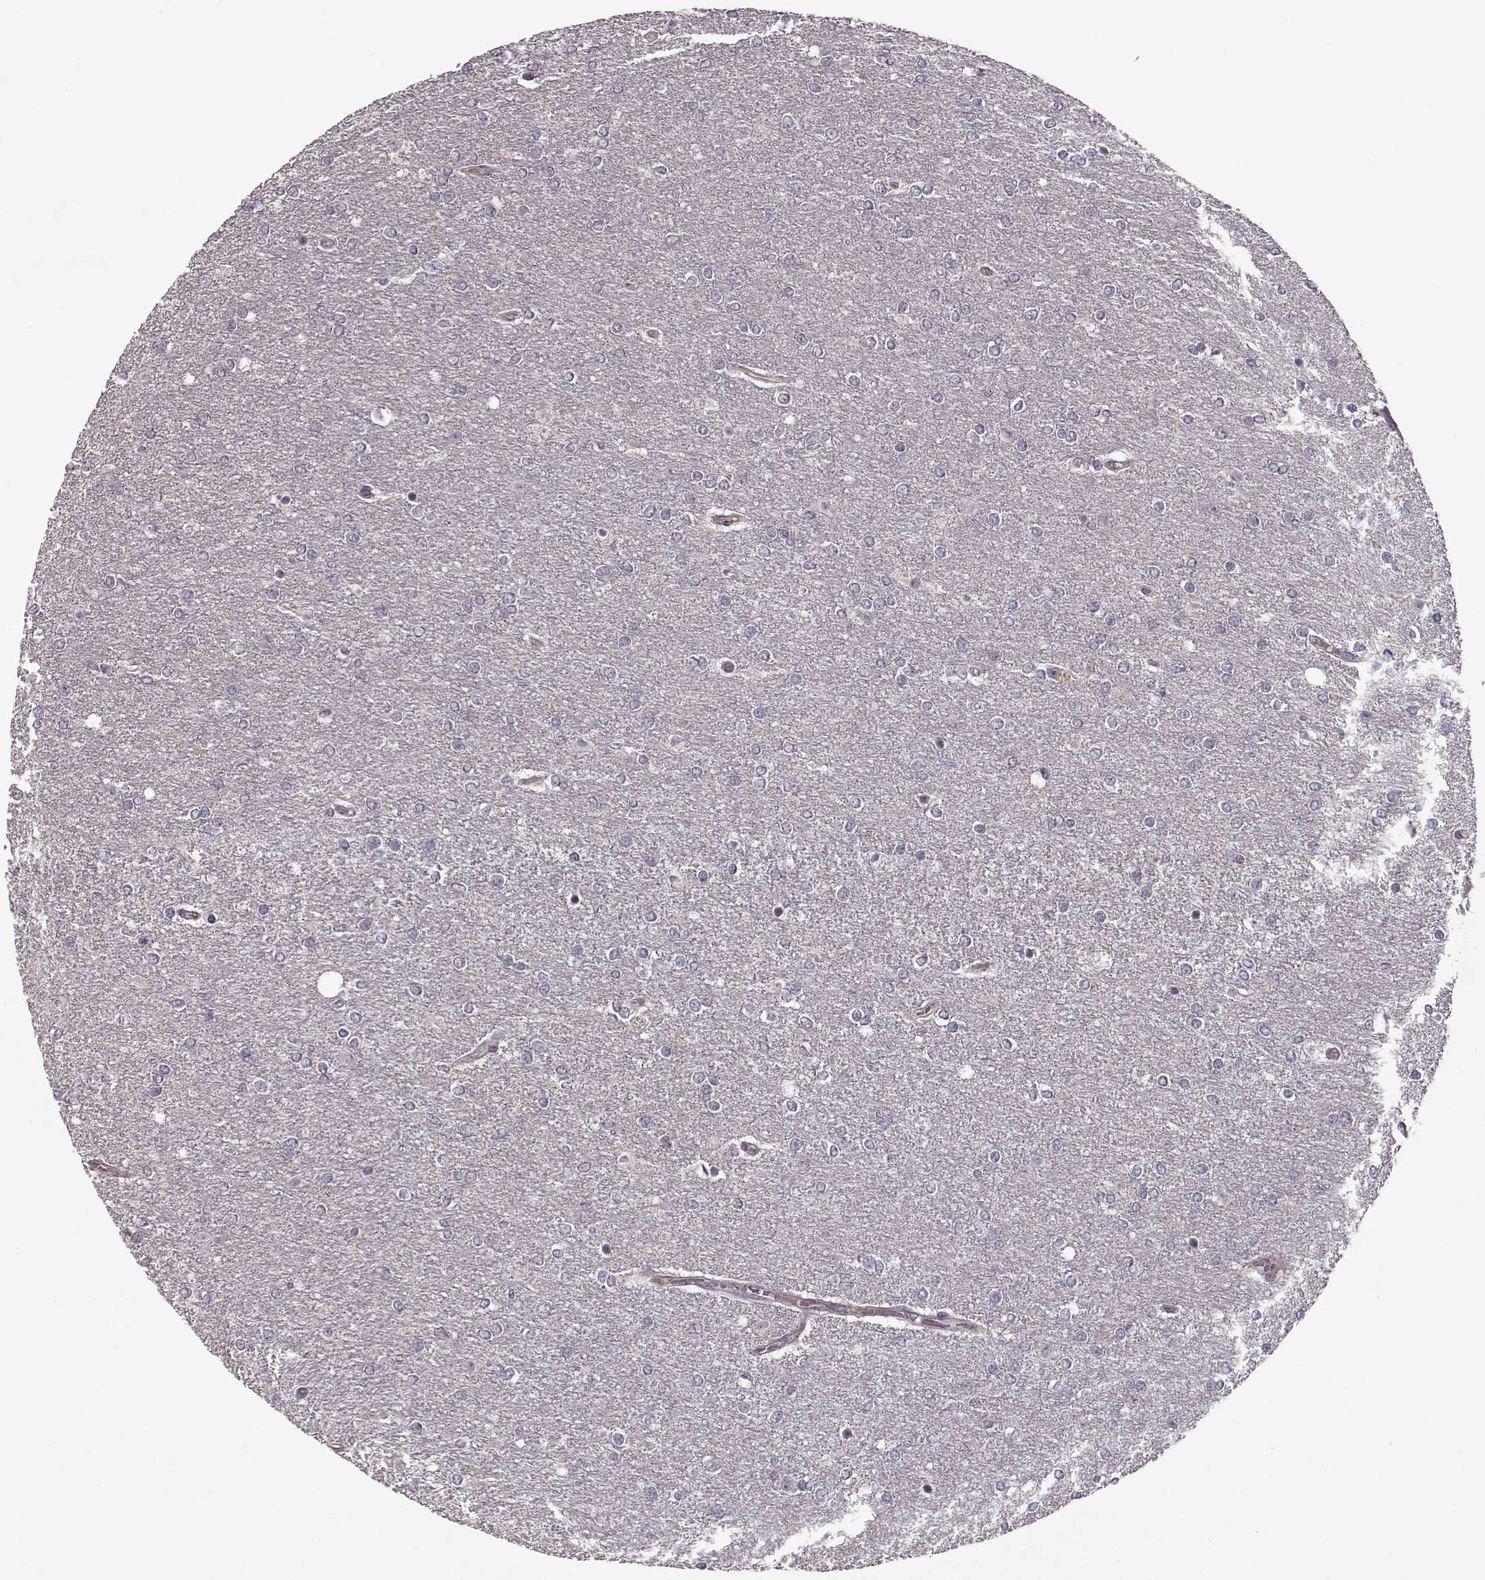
{"staining": {"intensity": "negative", "quantity": "none", "location": "none"}, "tissue": "glioma", "cell_type": "Tumor cells", "image_type": "cancer", "snomed": [{"axis": "morphology", "description": "Glioma, malignant, High grade"}, {"axis": "topography", "description": "Brain"}], "caption": "Immunohistochemistry of human glioma shows no staining in tumor cells.", "gene": "RANBP1", "patient": {"sex": "female", "age": 61}}